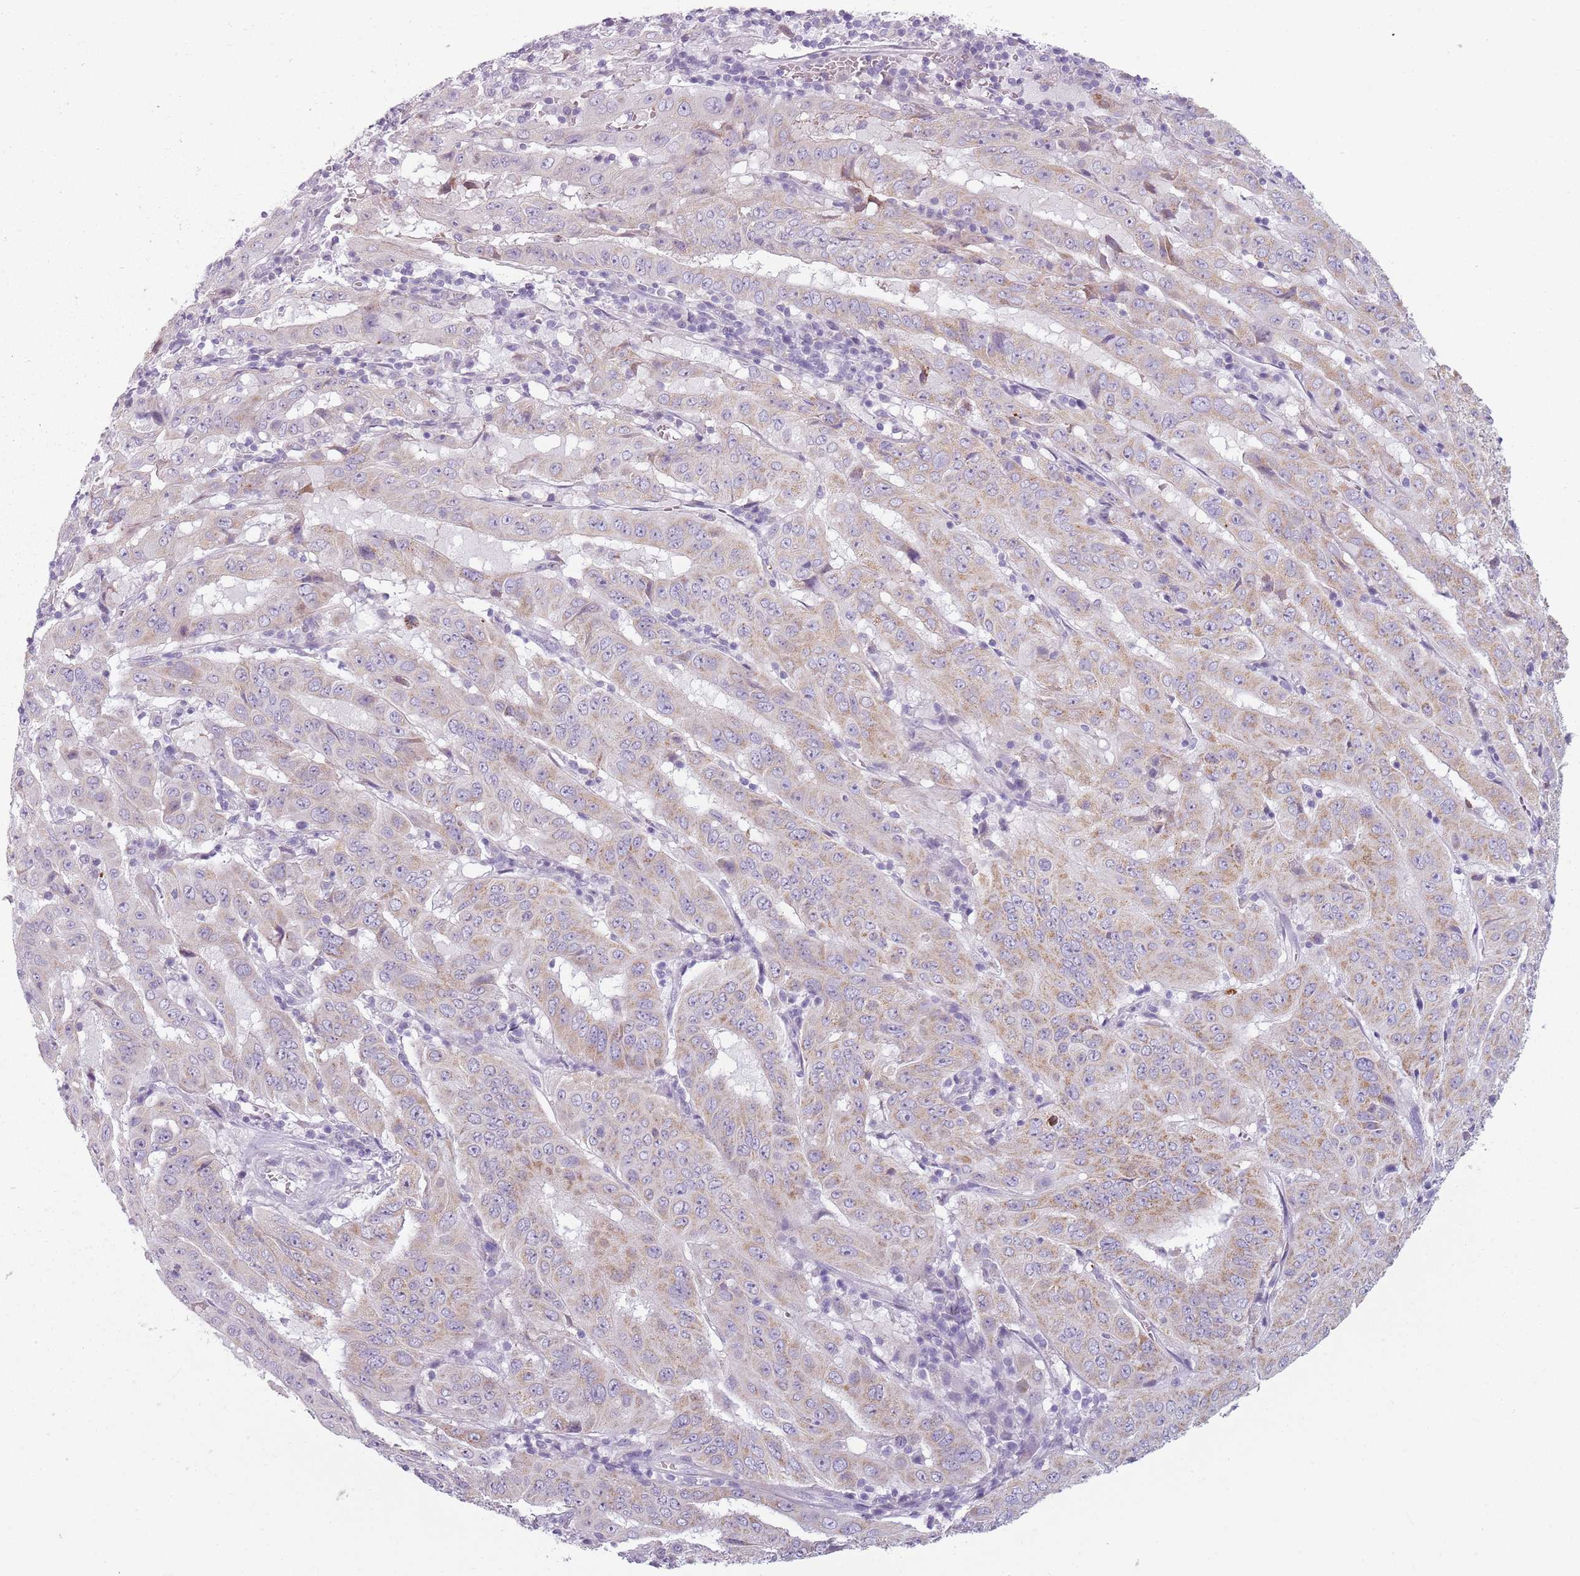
{"staining": {"intensity": "moderate", "quantity": "25%-75%", "location": "cytoplasmic/membranous"}, "tissue": "pancreatic cancer", "cell_type": "Tumor cells", "image_type": "cancer", "snomed": [{"axis": "morphology", "description": "Adenocarcinoma, NOS"}, {"axis": "topography", "description": "Pancreas"}], "caption": "IHC micrograph of adenocarcinoma (pancreatic) stained for a protein (brown), which exhibits medium levels of moderate cytoplasmic/membranous positivity in about 25%-75% of tumor cells.", "gene": "MEGF8", "patient": {"sex": "male", "age": 63}}